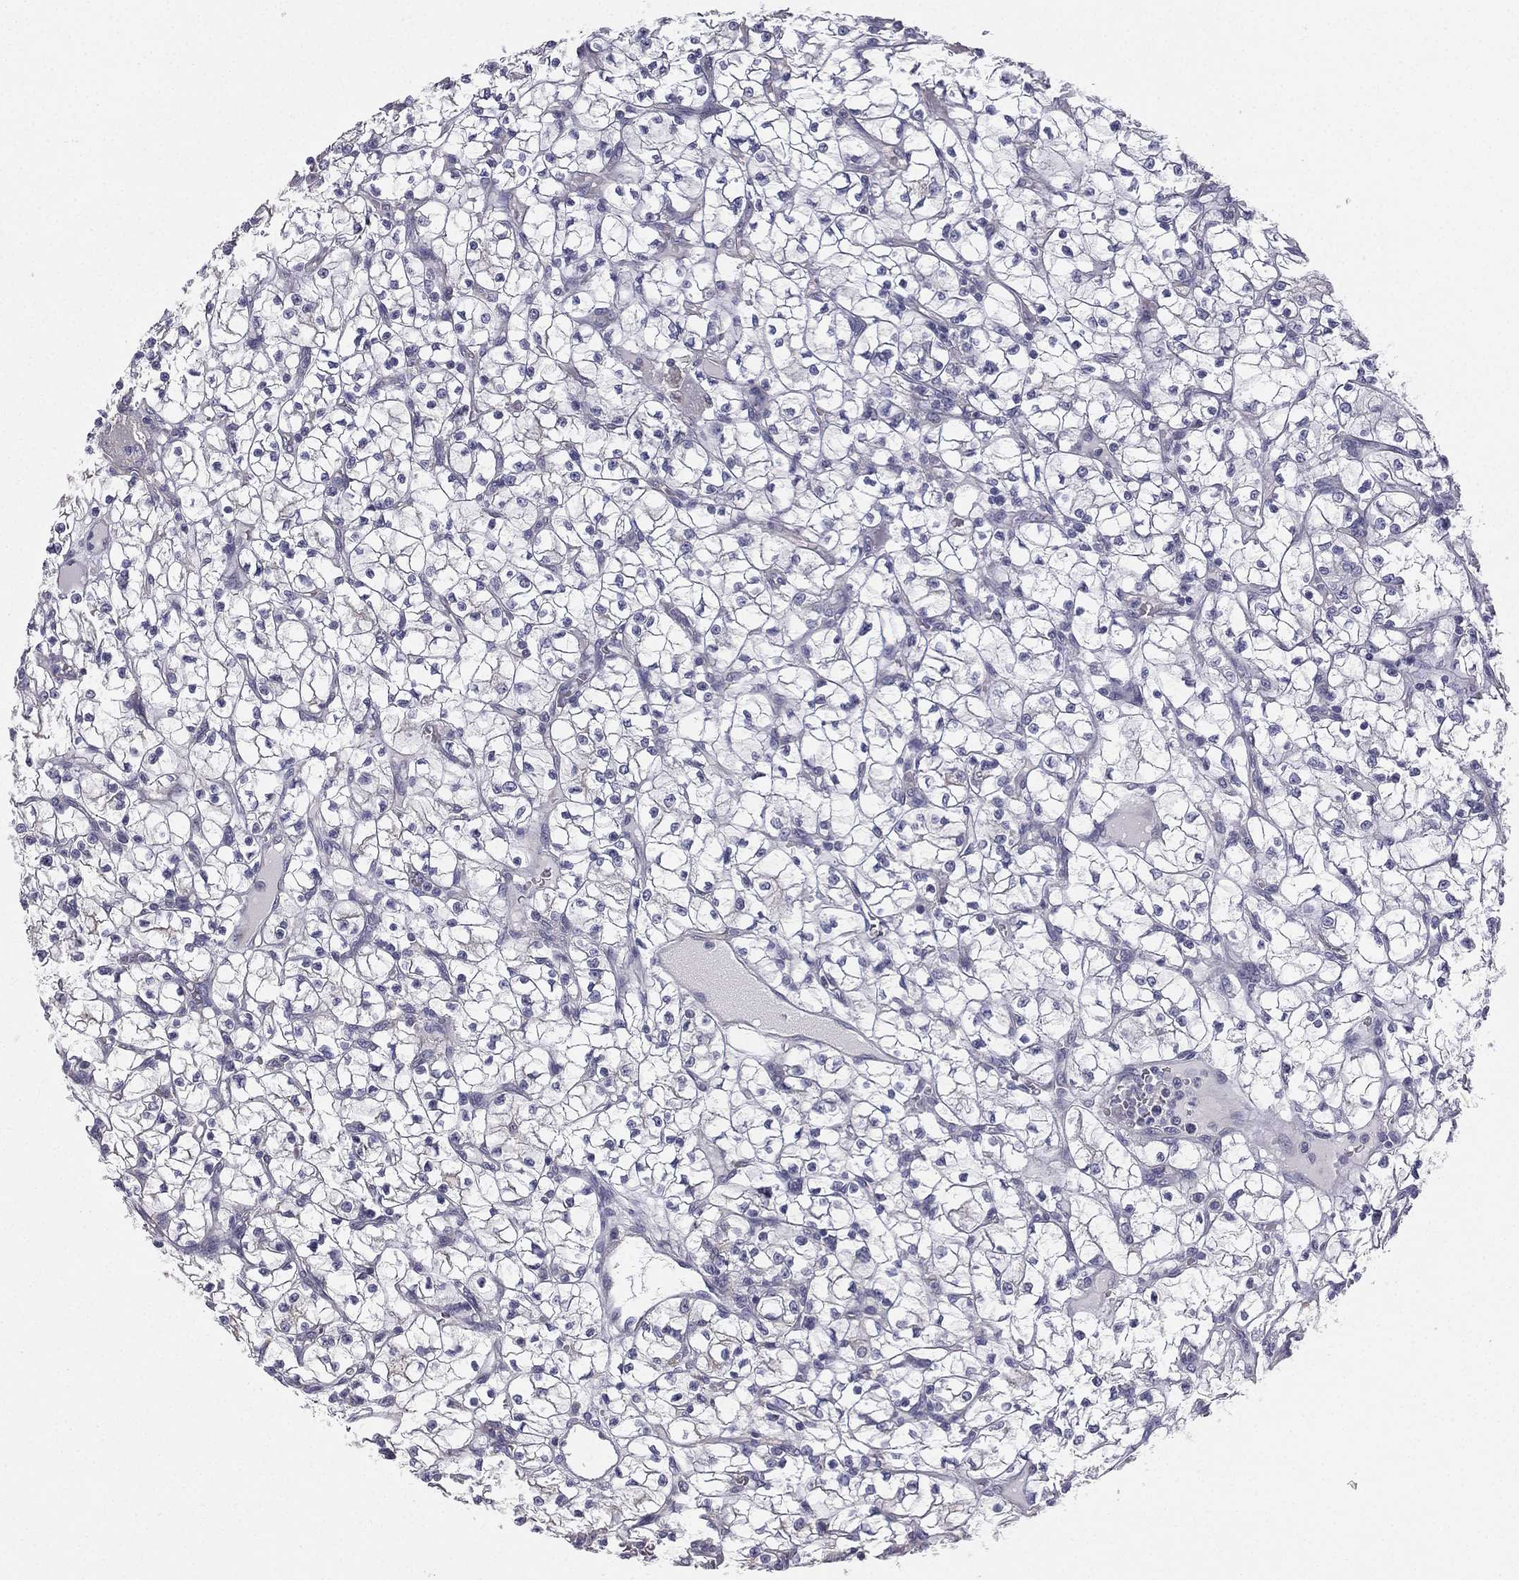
{"staining": {"intensity": "negative", "quantity": "none", "location": "none"}, "tissue": "renal cancer", "cell_type": "Tumor cells", "image_type": "cancer", "snomed": [{"axis": "morphology", "description": "Adenocarcinoma, NOS"}, {"axis": "topography", "description": "Kidney"}], "caption": "This is an immunohistochemistry image of renal cancer (adenocarcinoma). There is no expression in tumor cells.", "gene": "MUC13", "patient": {"sex": "female", "age": 64}}